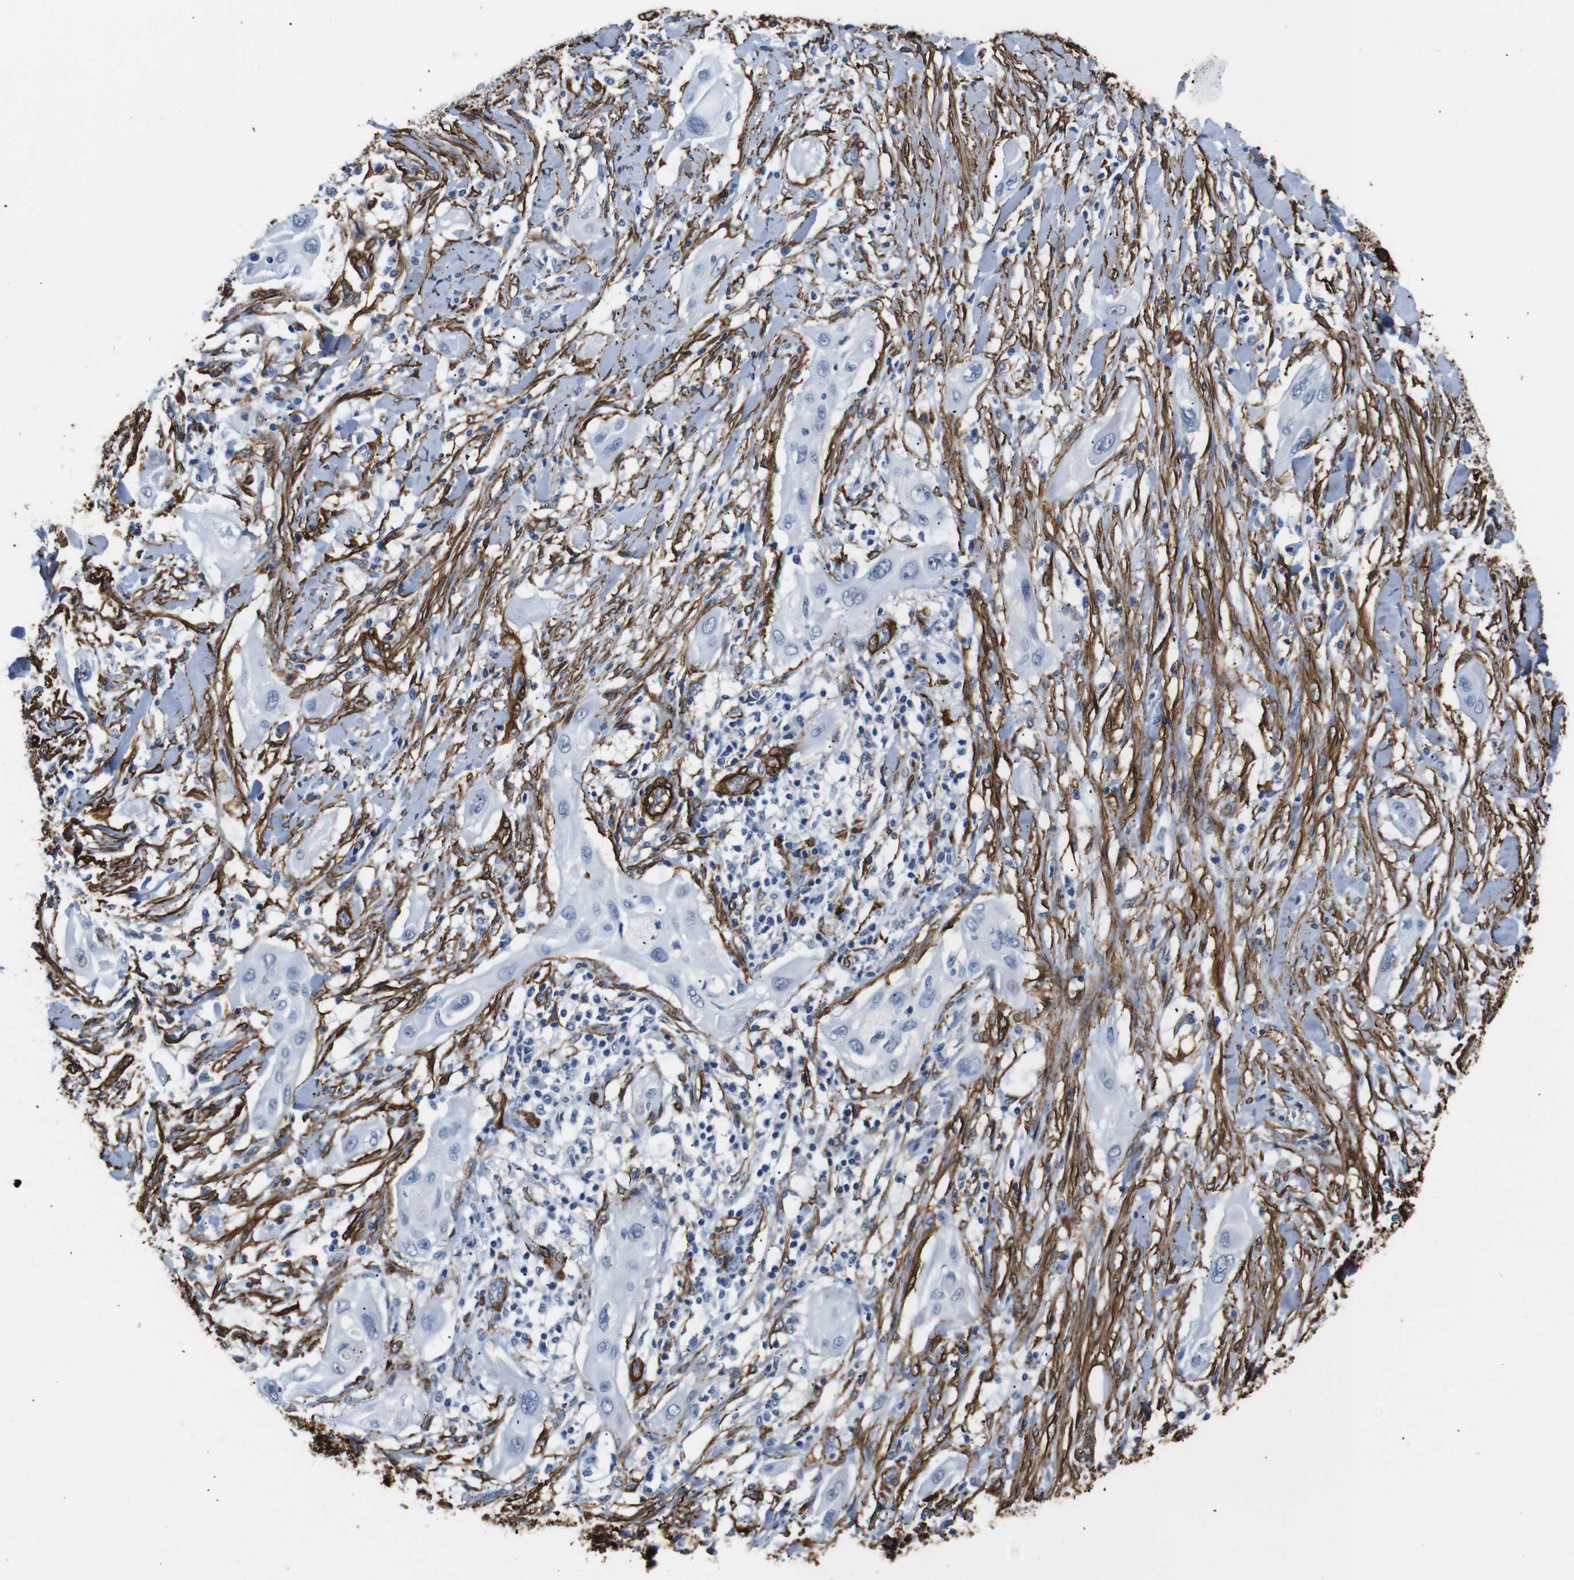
{"staining": {"intensity": "negative", "quantity": "none", "location": "none"}, "tissue": "lung cancer", "cell_type": "Tumor cells", "image_type": "cancer", "snomed": [{"axis": "morphology", "description": "Squamous cell carcinoma, NOS"}, {"axis": "topography", "description": "Lung"}], "caption": "Human lung squamous cell carcinoma stained for a protein using IHC shows no staining in tumor cells.", "gene": "ACTA2", "patient": {"sex": "female", "age": 47}}